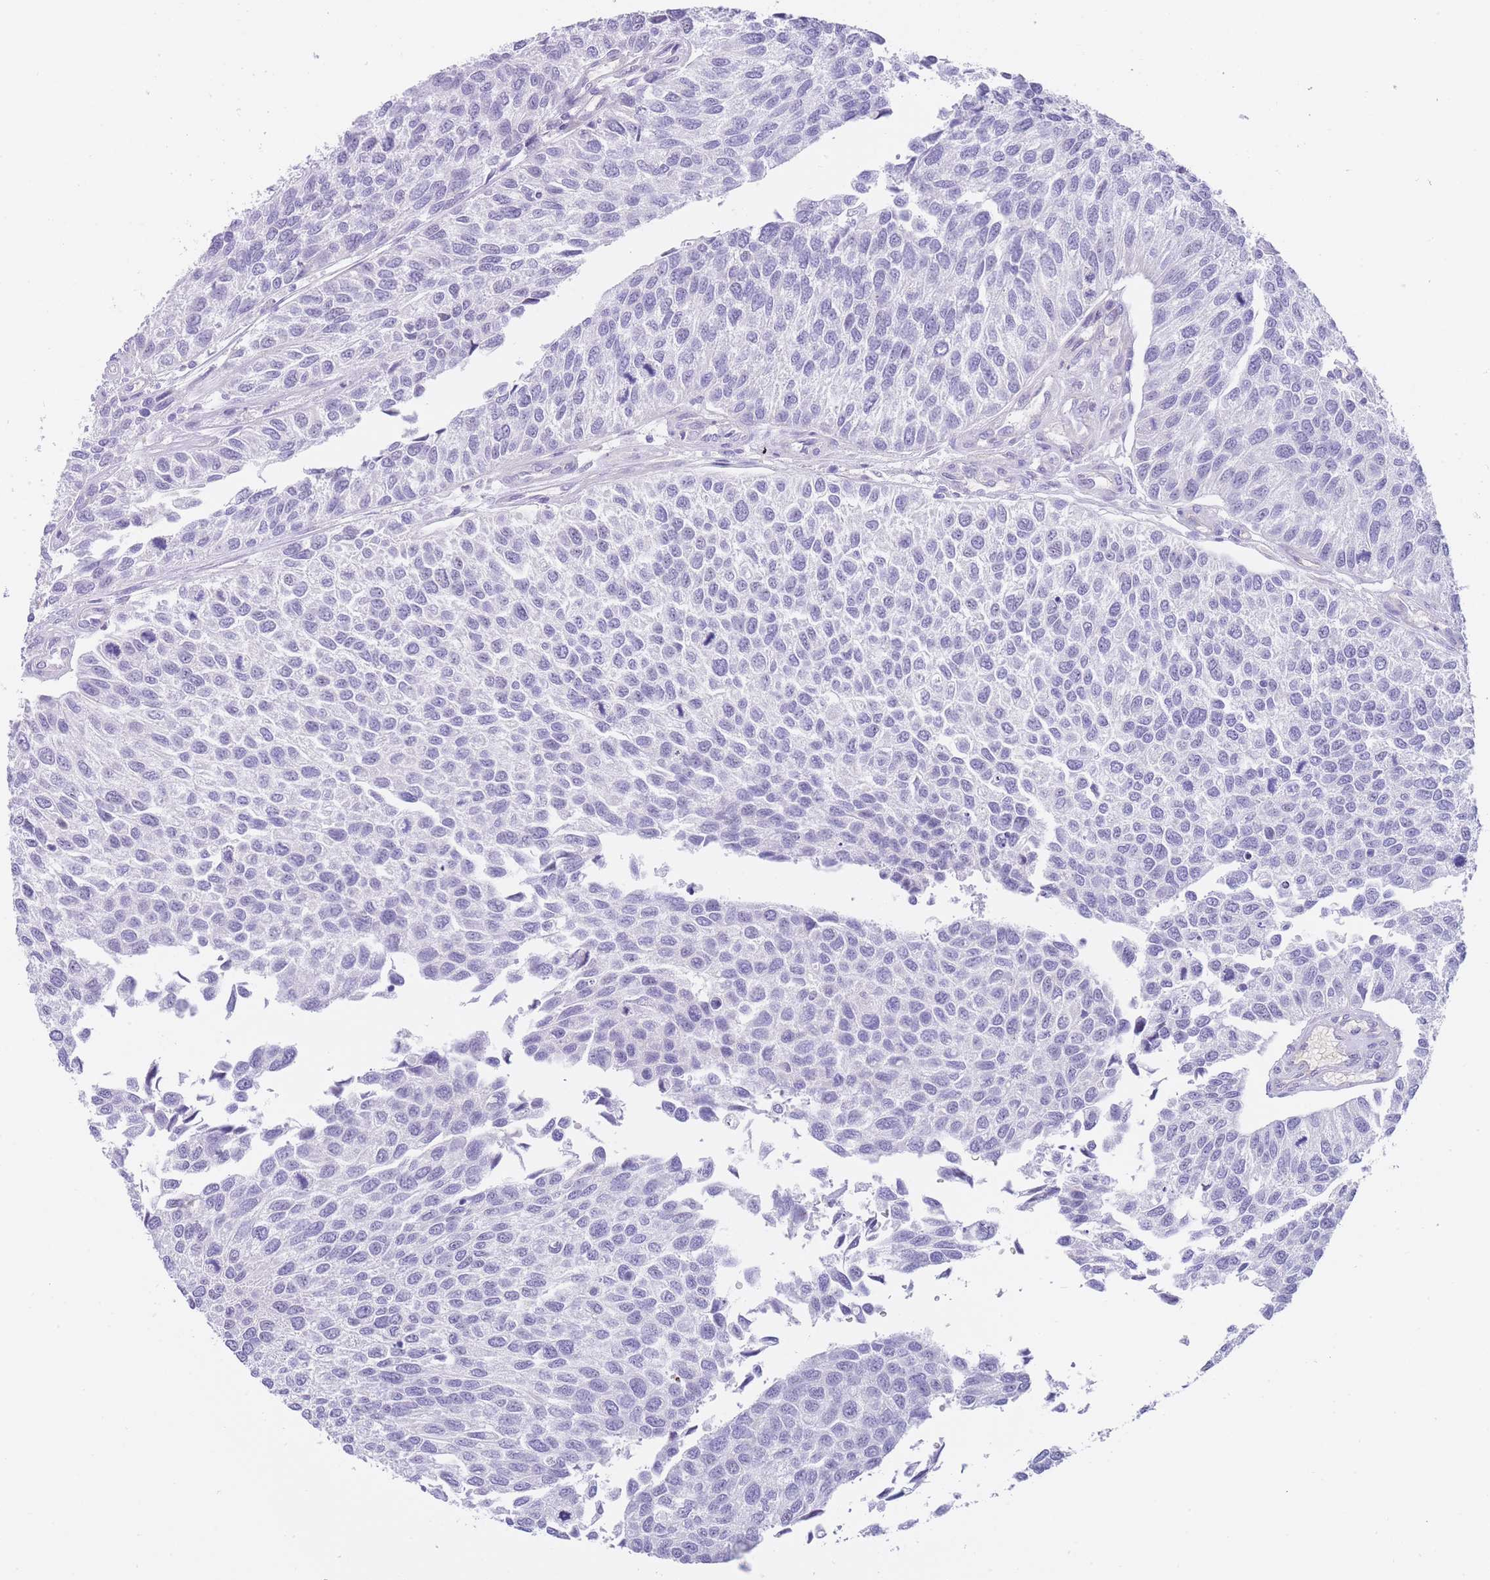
{"staining": {"intensity": "negative", "quantity": "none", "location": "none"}, "tissue": "urothelial cancer", "cell_type": "Tumor cells", "image_type": "cancer", "snomed": [{"axis": "morphology", "description": "Urothelial carcinoma, NOS"}, {"axis": "topography", "description": "Urinary bladder"}], "caption": "IHC micrograph of neoplastic tissue: transitional cell carcinoma stained with DAB demonstrates no significant protein positivity in tumor cells. Nuclei are stained in blue.", "gene": "QTRT1", "patient": {"sex": "male", "age": 55}}